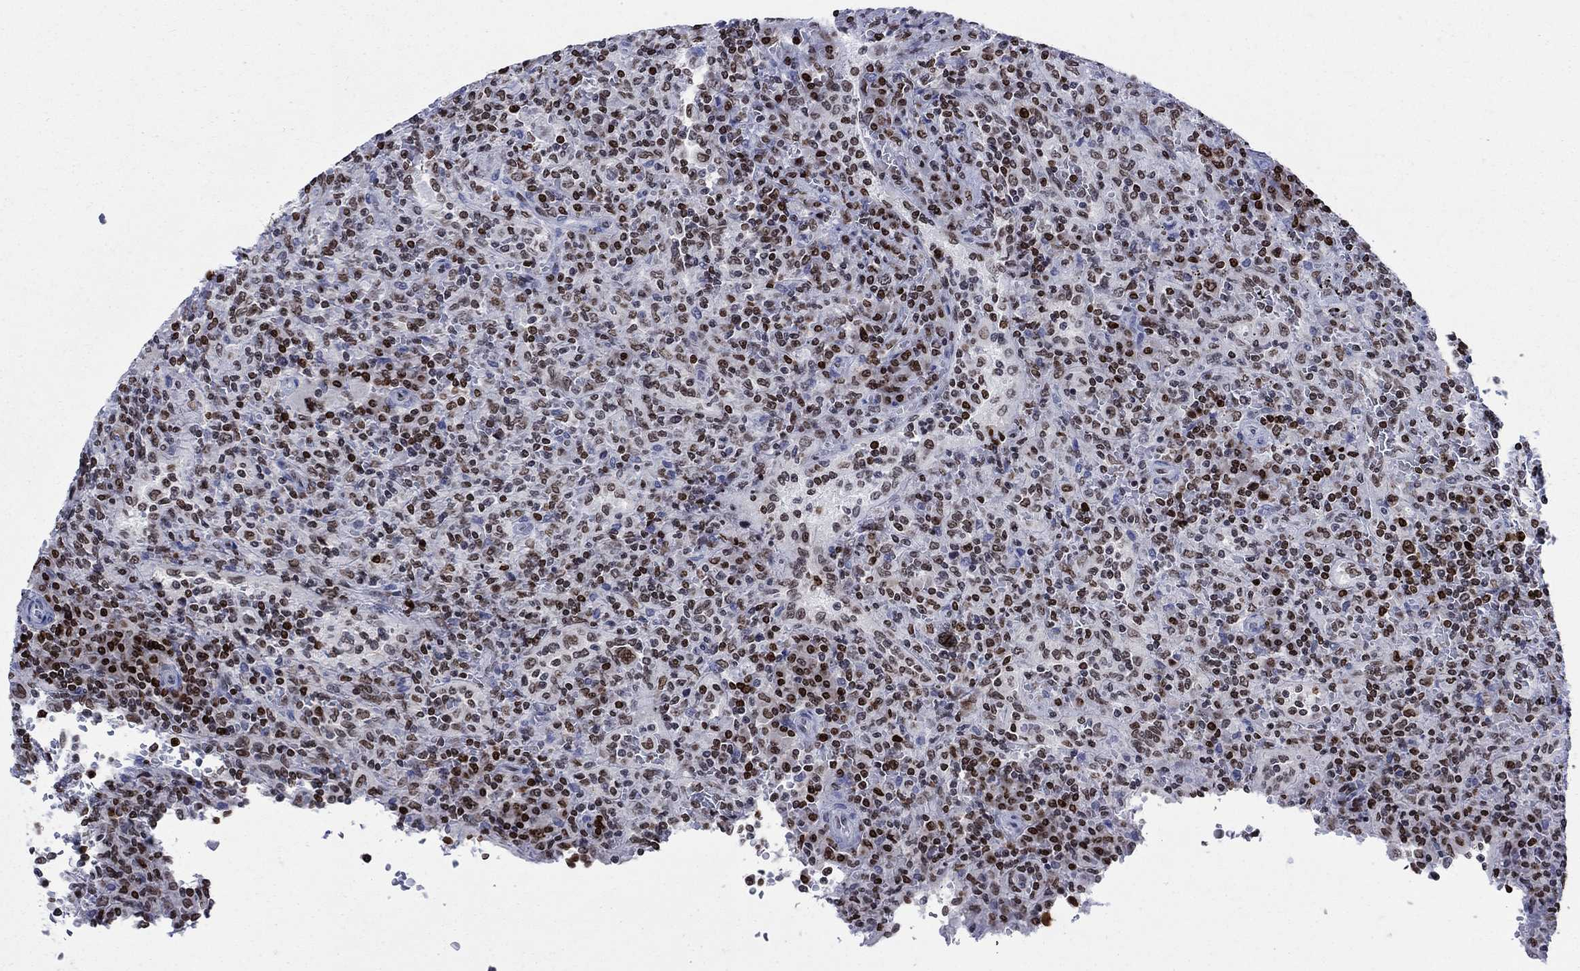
{"staining": {"intensity": "strong", "quantity": "25%-75%", "location": "nuclear"}, "tissue": "lymphoma", "cell_type": "Tumor cells", "image_type": "cancer", "snomed": [{"axis": "morphology", "description": "Malignant lymphoma, non-Hodgkin's type, Low grade"}, {"axis": "topography", "description": "Spleen"}], "caption": "A high-resolution micrograph shows immunohistochemistry (IHC) staining of low-grade malignant lymphoma, non-Hodgkin's type, which exhibits strong nuclear staining in approximately 25%-75% of tumor cells. (brown staining indicates protein expression, while blue staining denotes nuclei).", "gene": "HMGA1", "patient": {"sex": "male", "age": 62}}